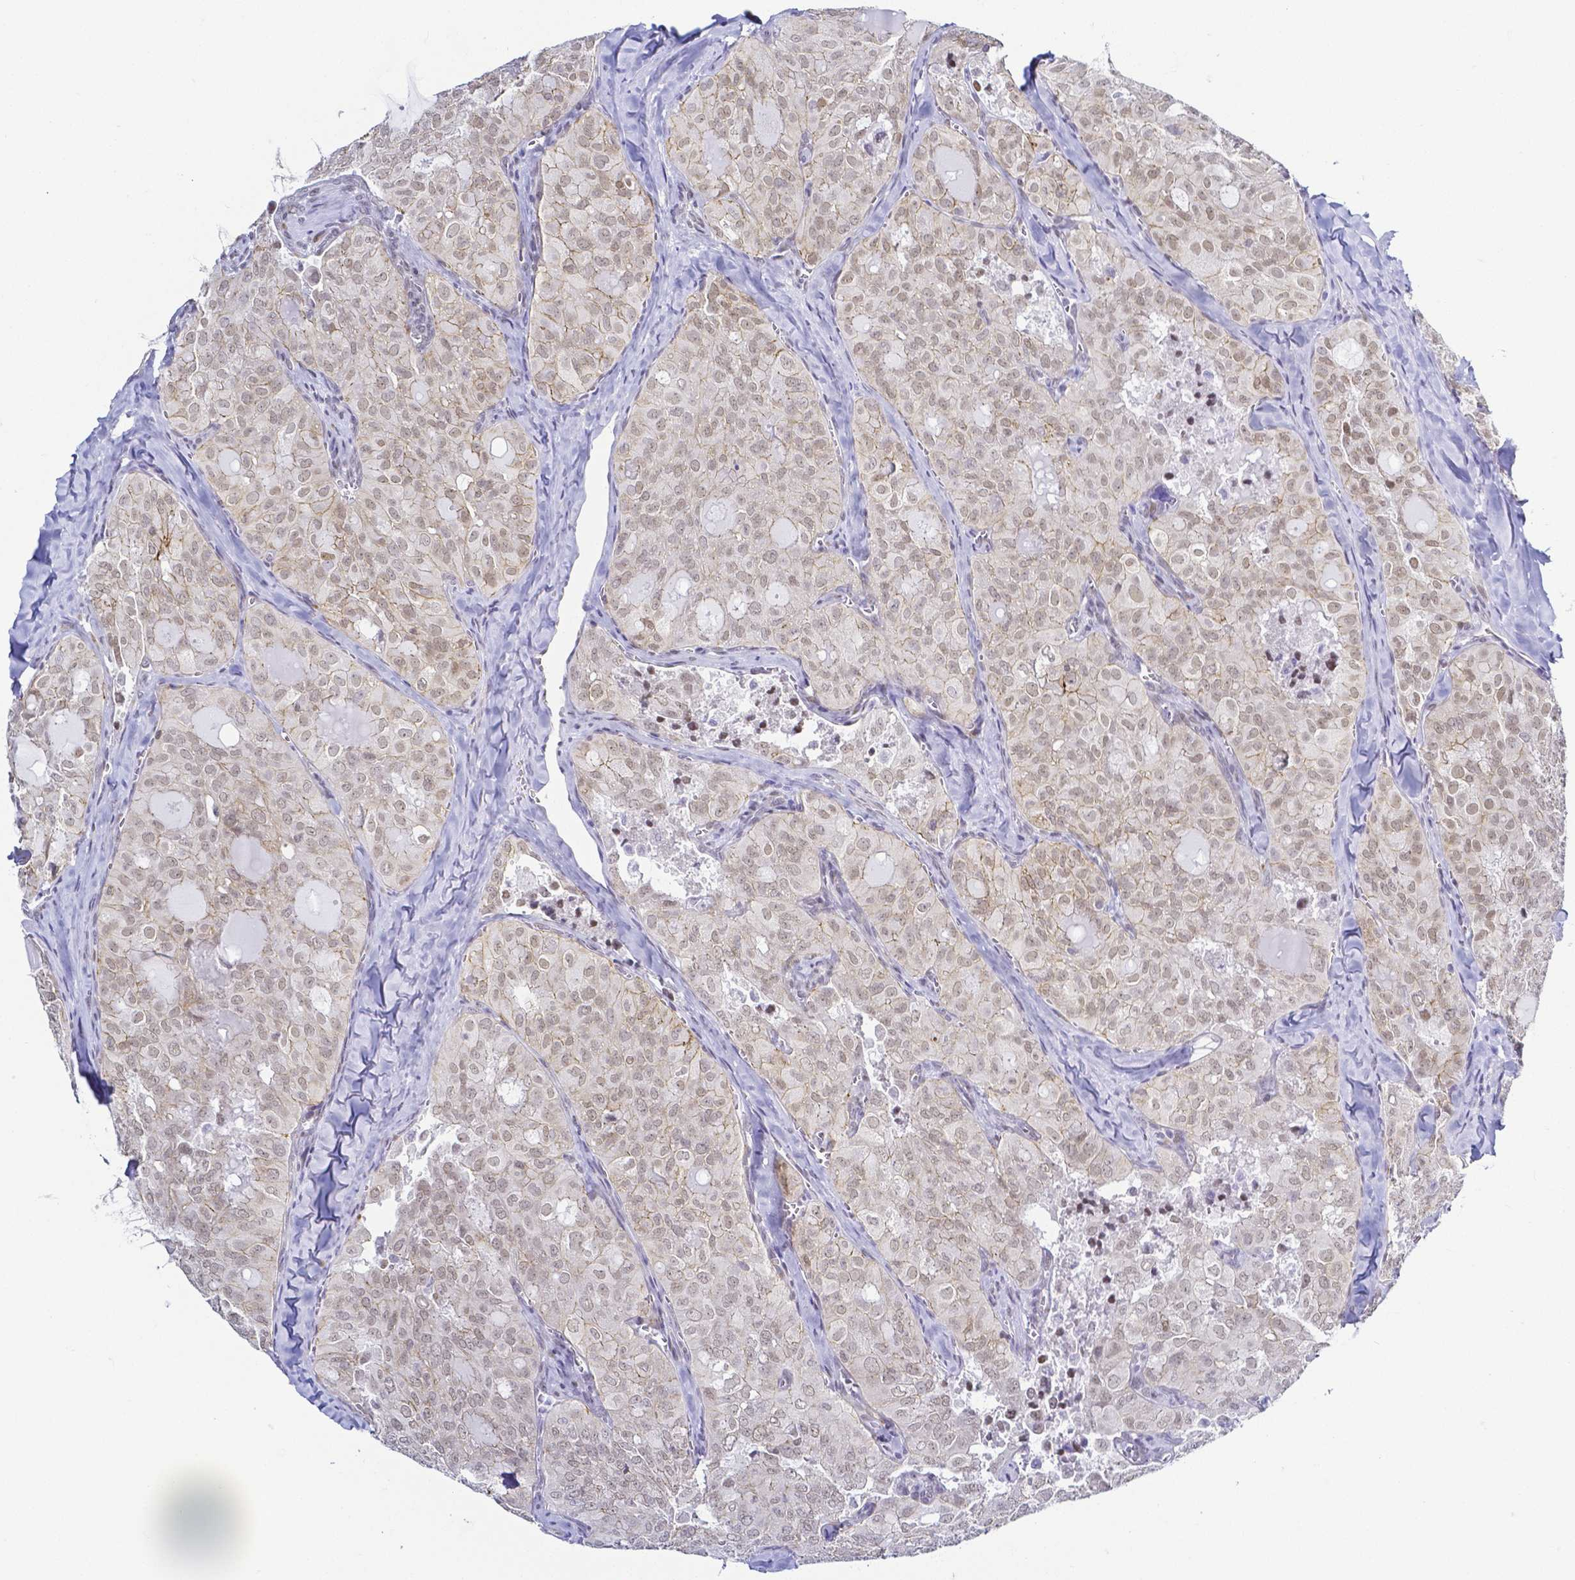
{"staining": {"intensity": "weak", "quantity": "25%-75%", "location": "cytoplasmic/membranous,nuclear"}, "tissue": "thyroid cancer", "cell_type": "Tumor cells", "image_type": "cancer", "snomed": [{"axis": "morphology", "description": "Follicular adenoma carcinoma, NOS"}, {"axis": "topography", "description": "Thyroid gland"}], "caption": "Immunohistochemical staining of thyroid cancer (follicular adenoma carcinoma) exhibits low levels of weak cytoplasmic/membranous and nuclear protein positivity in about 25%-75% of tumor cells.", "gene": "FAM83G", "patient": {"sex": "male", "age": 75}}